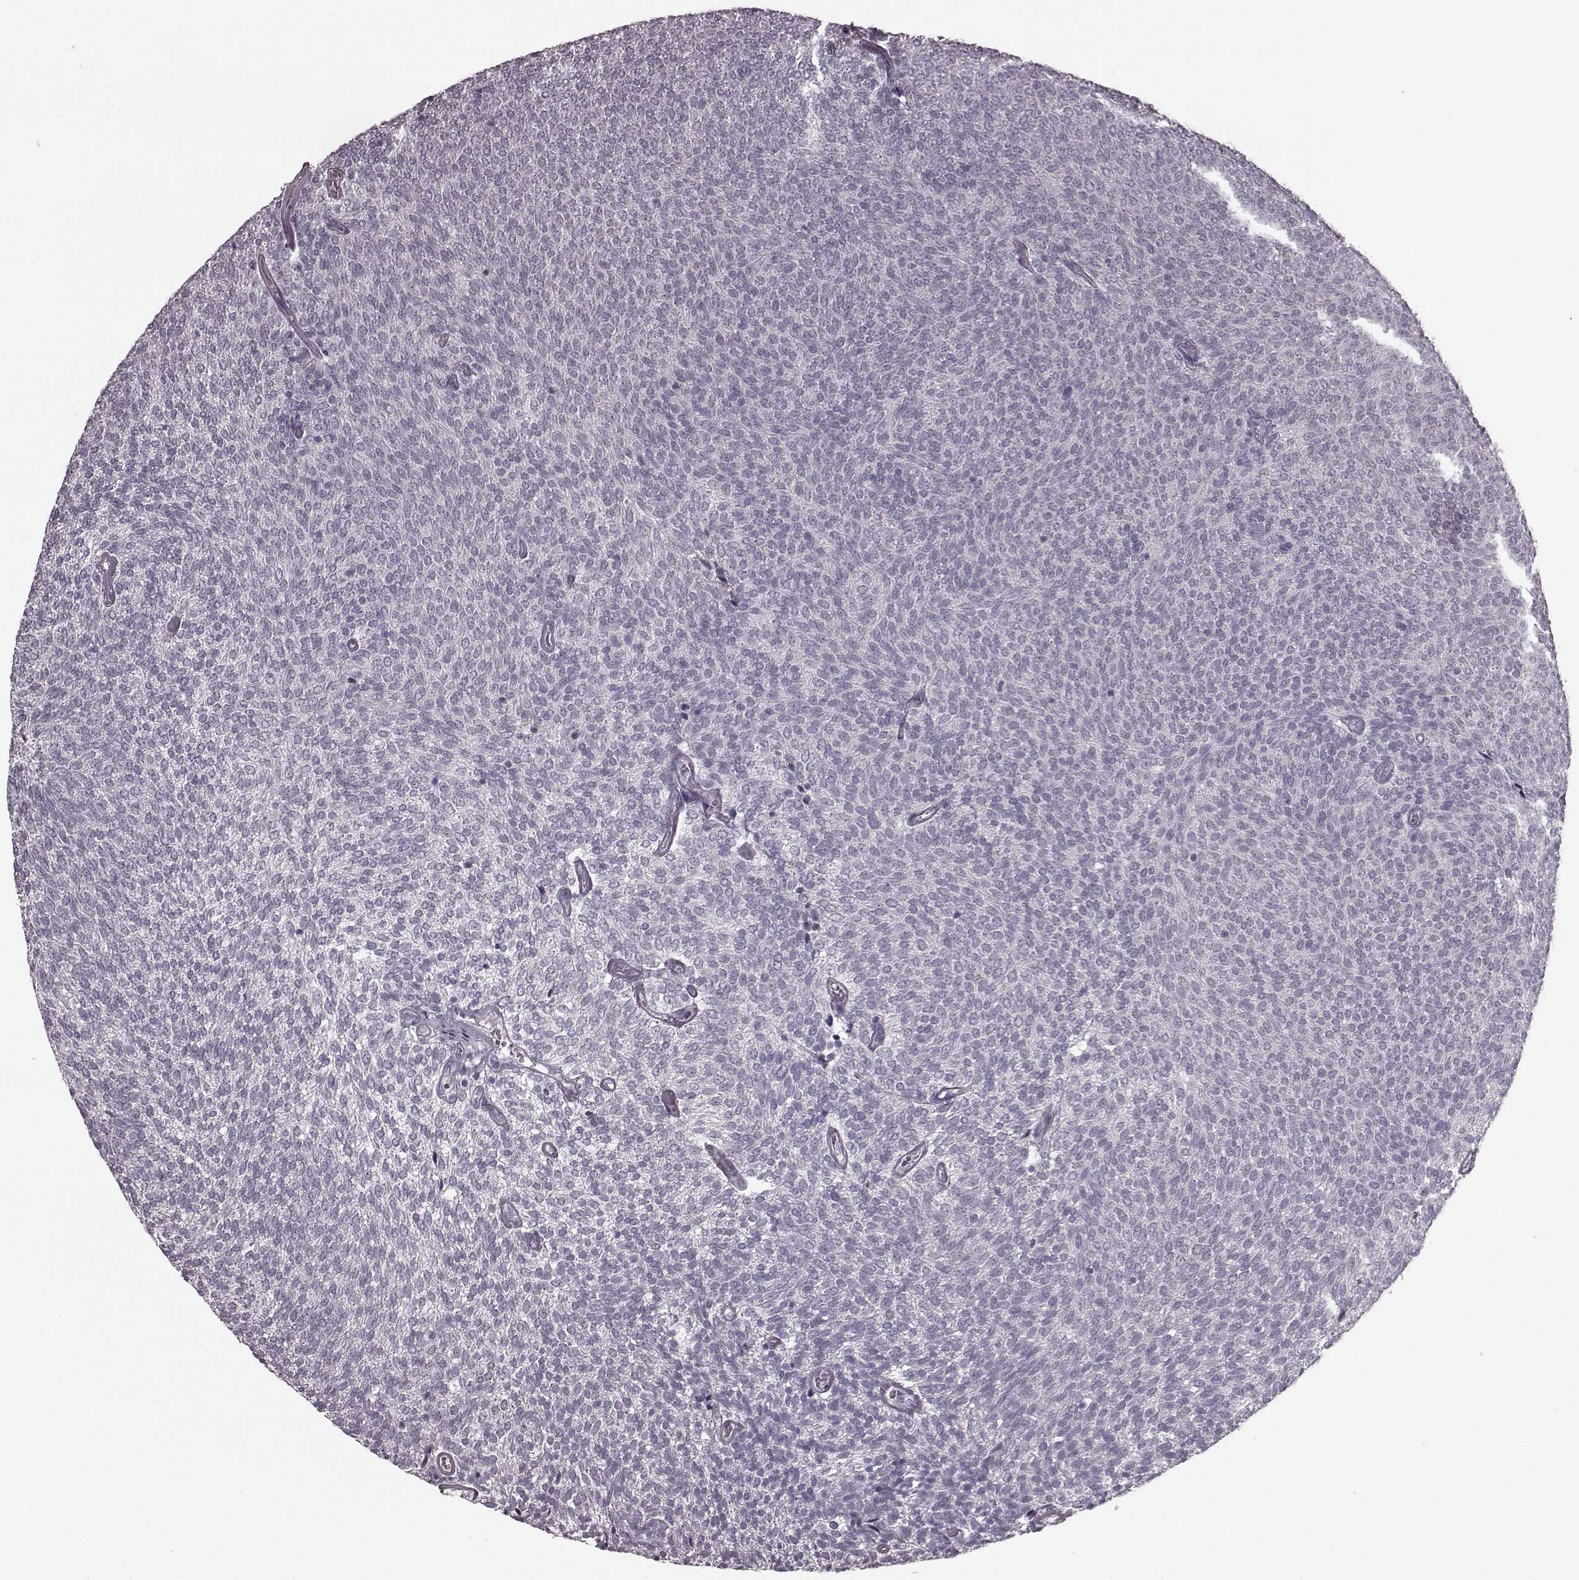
{"staining": {"intensity": "negative", "quantity": "none", "location": "none"}, "tissue": "urothelial cancer", "cell_type": "Tumor cells", "image_type": "cancer", "snomed": [{"axis": "morphology", "description": "Urothelial carcinoma, Low grade"}, {"axis": "topography", "description": "Urinary bladder"}], "caption": "A high-resolution histopathology image shows immunohistochemistry (IHC) staining of low-grade urothelial carcinoma, which exhibits no significant positivity in tumor cells. The staining was performed using DAB to visualize the protein expression in brown, while the nuclei were stained in blue with hematoxylin (Magnification: 20x).", "gene": "TRPM1", "patient": {"sex": "male", "age": 77}}